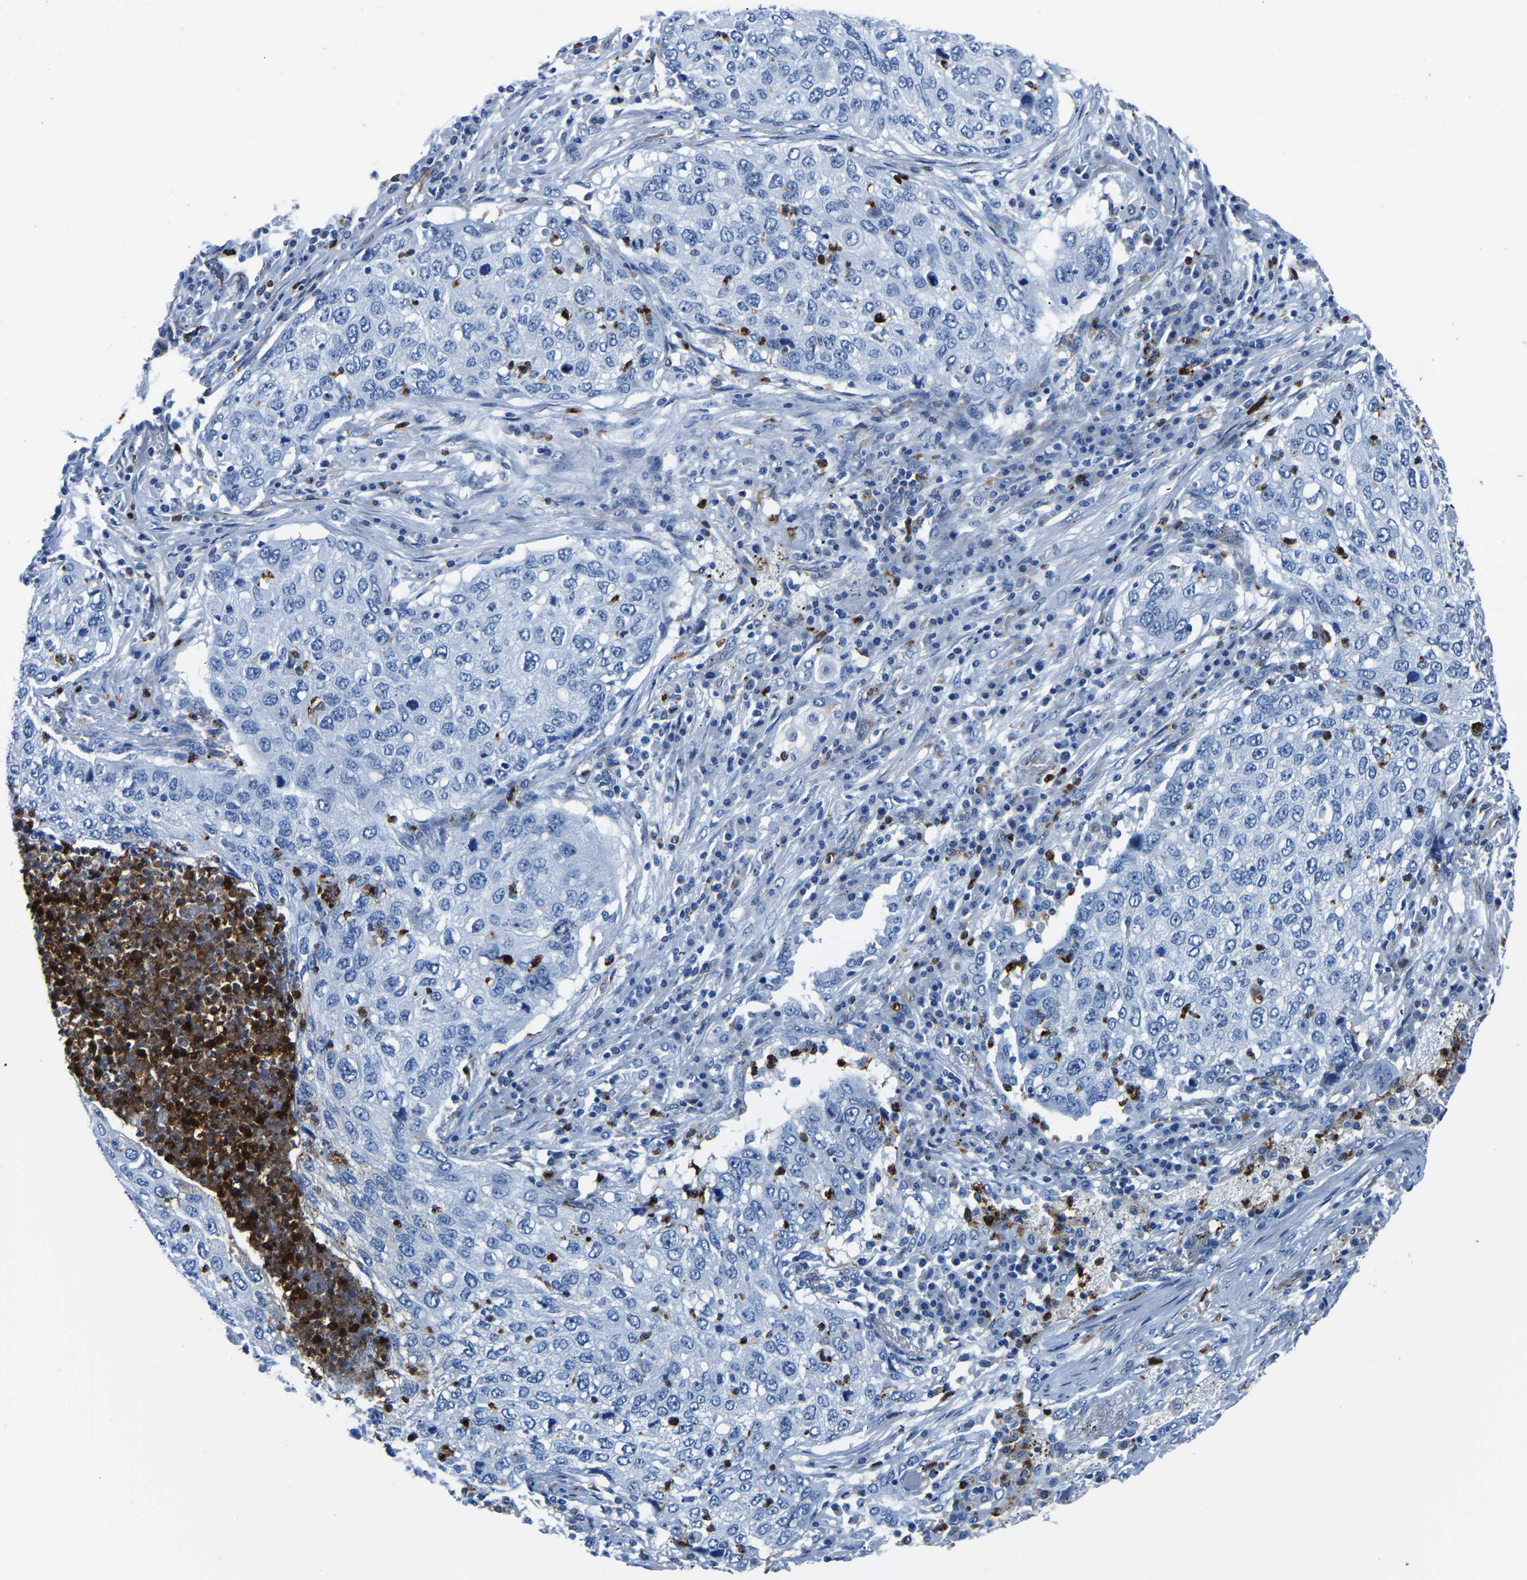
{"staining": {"intensity": "negative", "quantity": "none", "location": "none"}, "tissue": "lung cancer", "cell_type": "Tumor cells", "image_type": "cancer", "snomed": [{"axis": "morphology", "description": "Squamous cell carcinoma, NOS"}, {"axis": "topography", "description": "Lung"}], "caption": "Squamous cell carcinoma (lung) was stained to show a protein in brown. There is no significant positivity in tumor cells.", "gene": "MS4A3", "patient": {"sex": "female", "age": 63}}